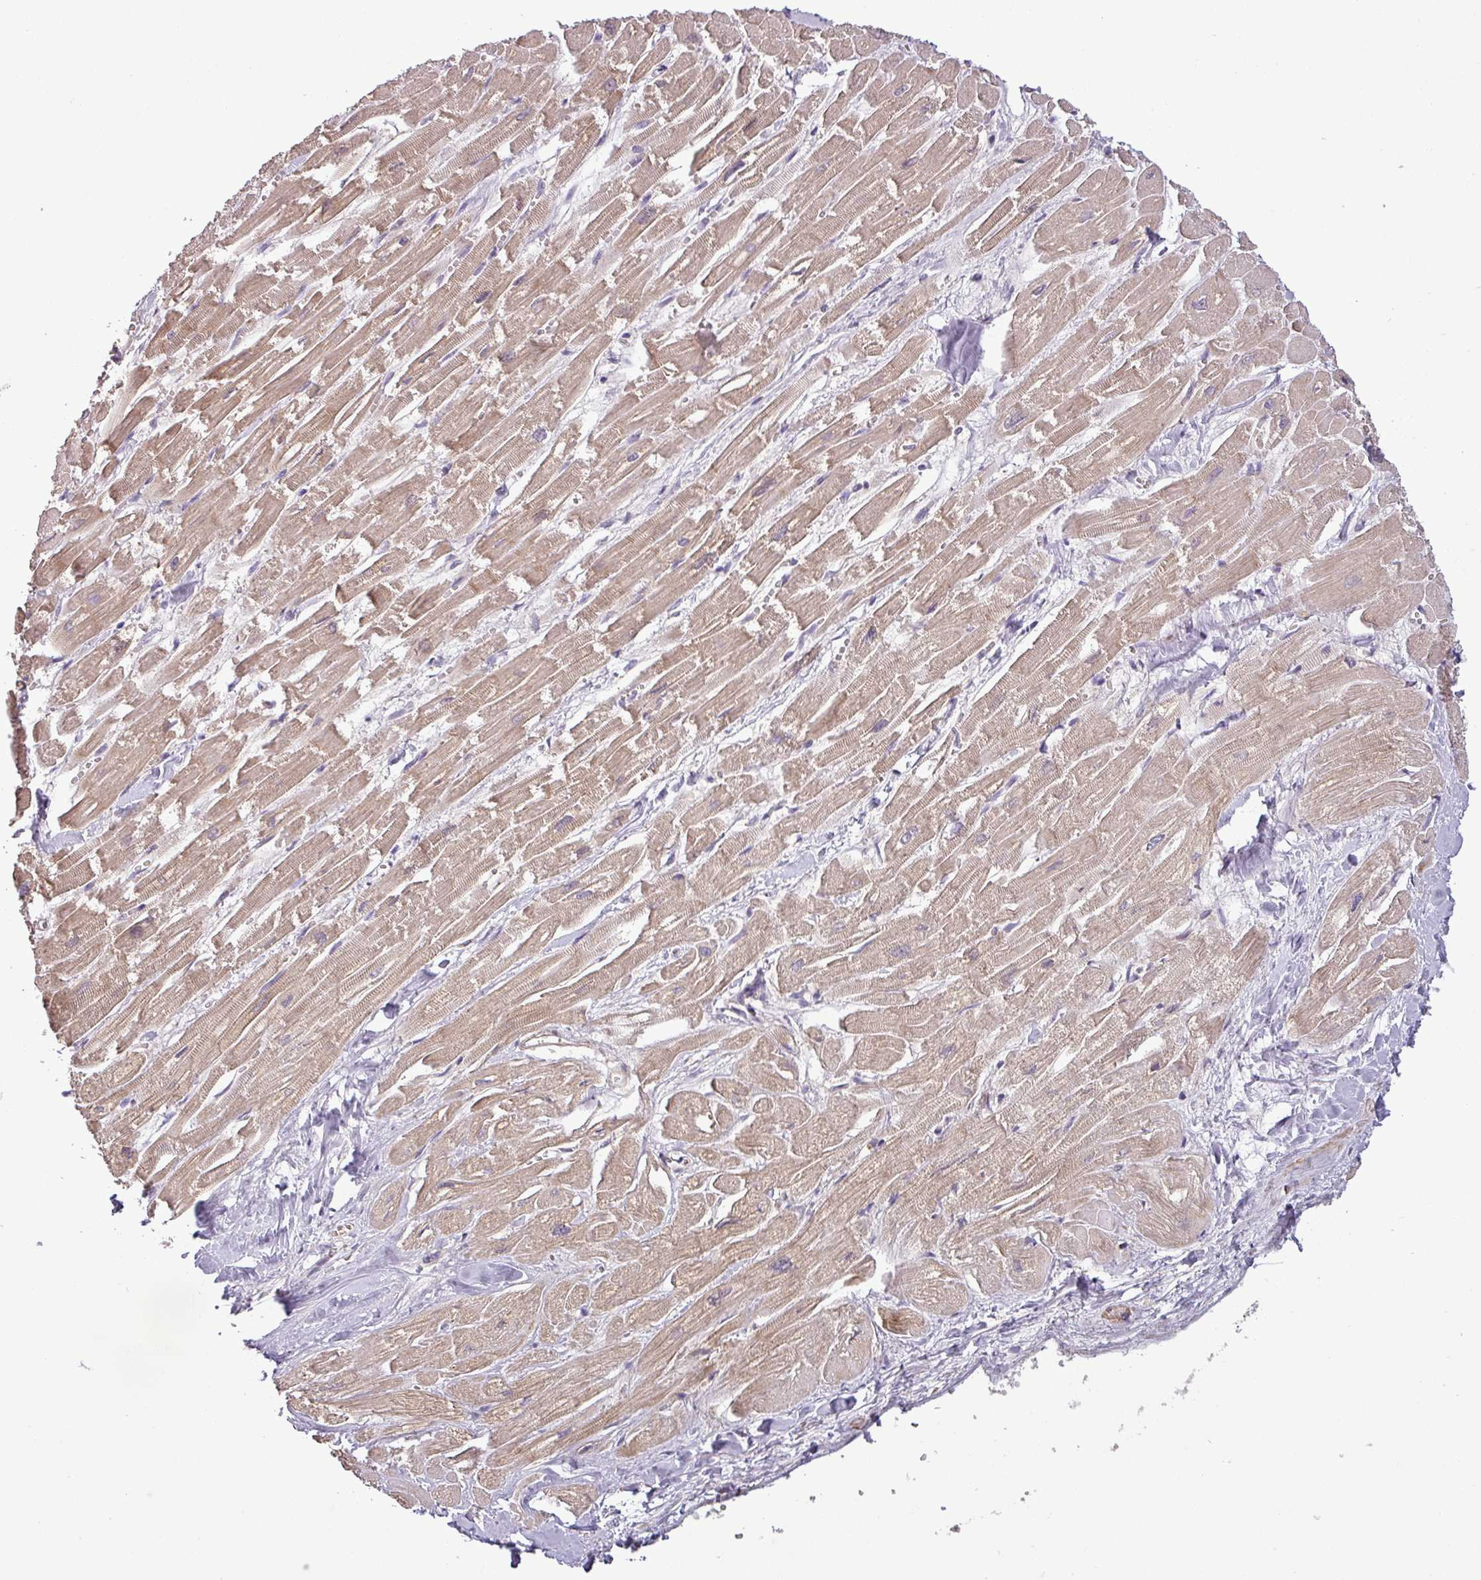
{"staining": {"intensity": "weak", "quantity": ">75%", "location": "cytoplasmic/membranous"}, "tissue": "heart muscle", "cell_type": "Cardiomyocytes", "image_type": "normal", "snomed": [{"axis": "morphology", "description": "Normal tissue, NOS"}, {"axis": "topography", "description": "Heart"}], "caption": "Immunohistochemical staining of unremarkable human heart muscle reveals >75% levels of weak cytoplasmic/membranous protein staining in about >75% of cardiomyocytes.", "gene": "MOCS3", "patient": {"sex": "male", "age": 54}}